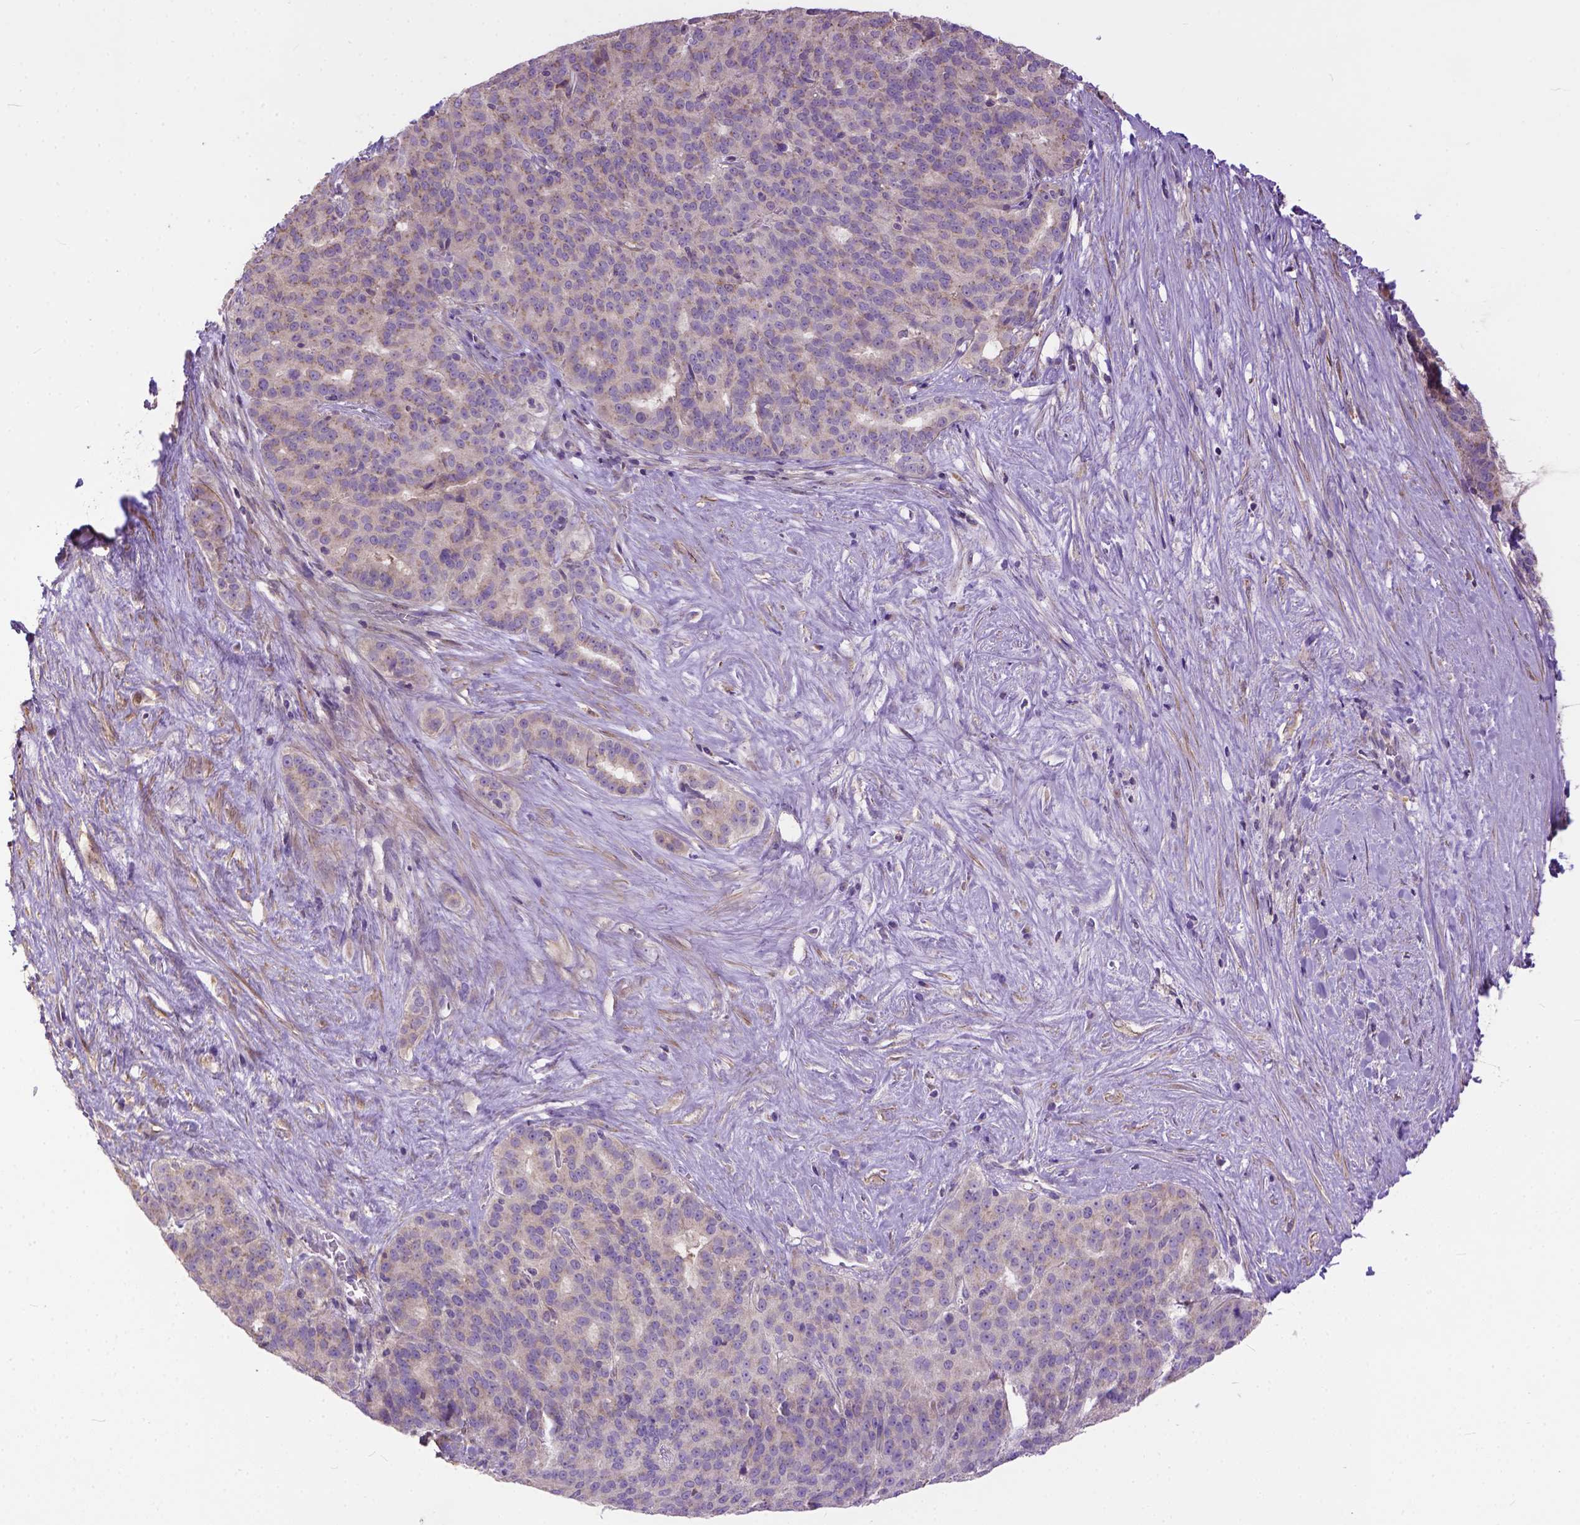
{"staining": {"intensity": "weak", "quantity": "25%-75%", "location": "cytoplasmic/membranous"}, "tissue": "liver cancer", "cell_type": "Tumor cells", "image_type": "cancer", "snomed": [{"axis": "morphology", "description": "Cholangiocarcinoma"}, {"axis": "topography", "description": "Liver"}], "caption": "Immunohistochemical staining of human cholangiocarcinoma (liver) reveals low levels of weak cytoplasmic/membranous positivity in about 25%-75% of tumor cells. The staining is performed using DAB brown chromogen to label protein expression. The nuclei are counter-stained blue using hematoxylin.", "gene": "BANF2", "patient": {"sex": "female", "age": 47}}